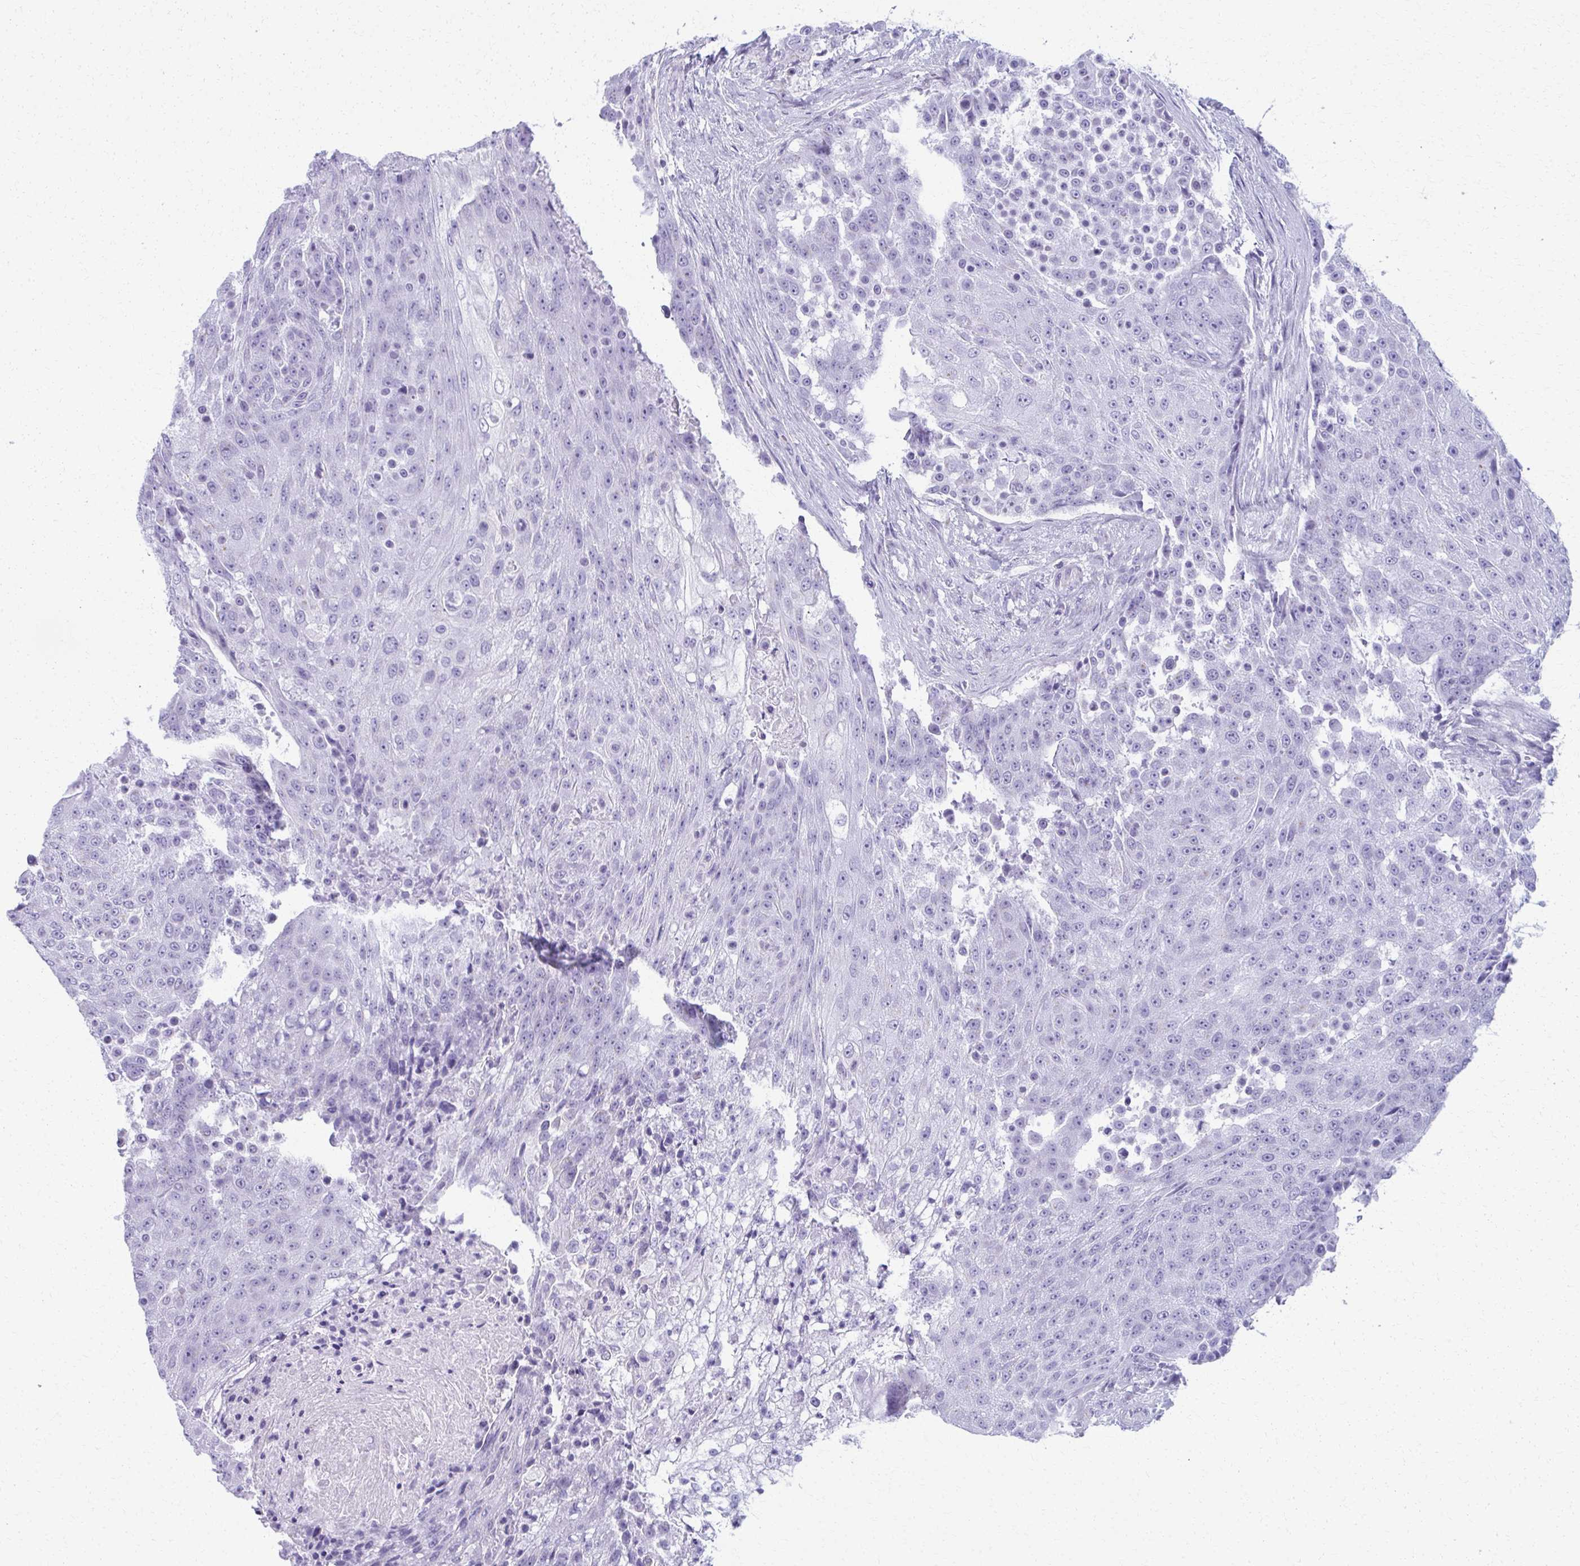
{"staining": {"intensity": "negative", "quantity": "none", "location": "none"}, "tissue": "urothelial cancer", "cell_type": "Tumor cells", "image_type": "cancer", "snomed": [{"axis": "morphology", "description": "Urothelial carcinoma, High grade"}, {"axis": "topography", "description": "Urinary bladder"}], "caption": "A high-resolution micrograph shows immunohistochemistry (IHC) staining of high-grade urothelial carcinoma, which shows no significant staining in tumor cells.", "gene": "SCLY", "patient": {"sex": "female", "age": 63}}